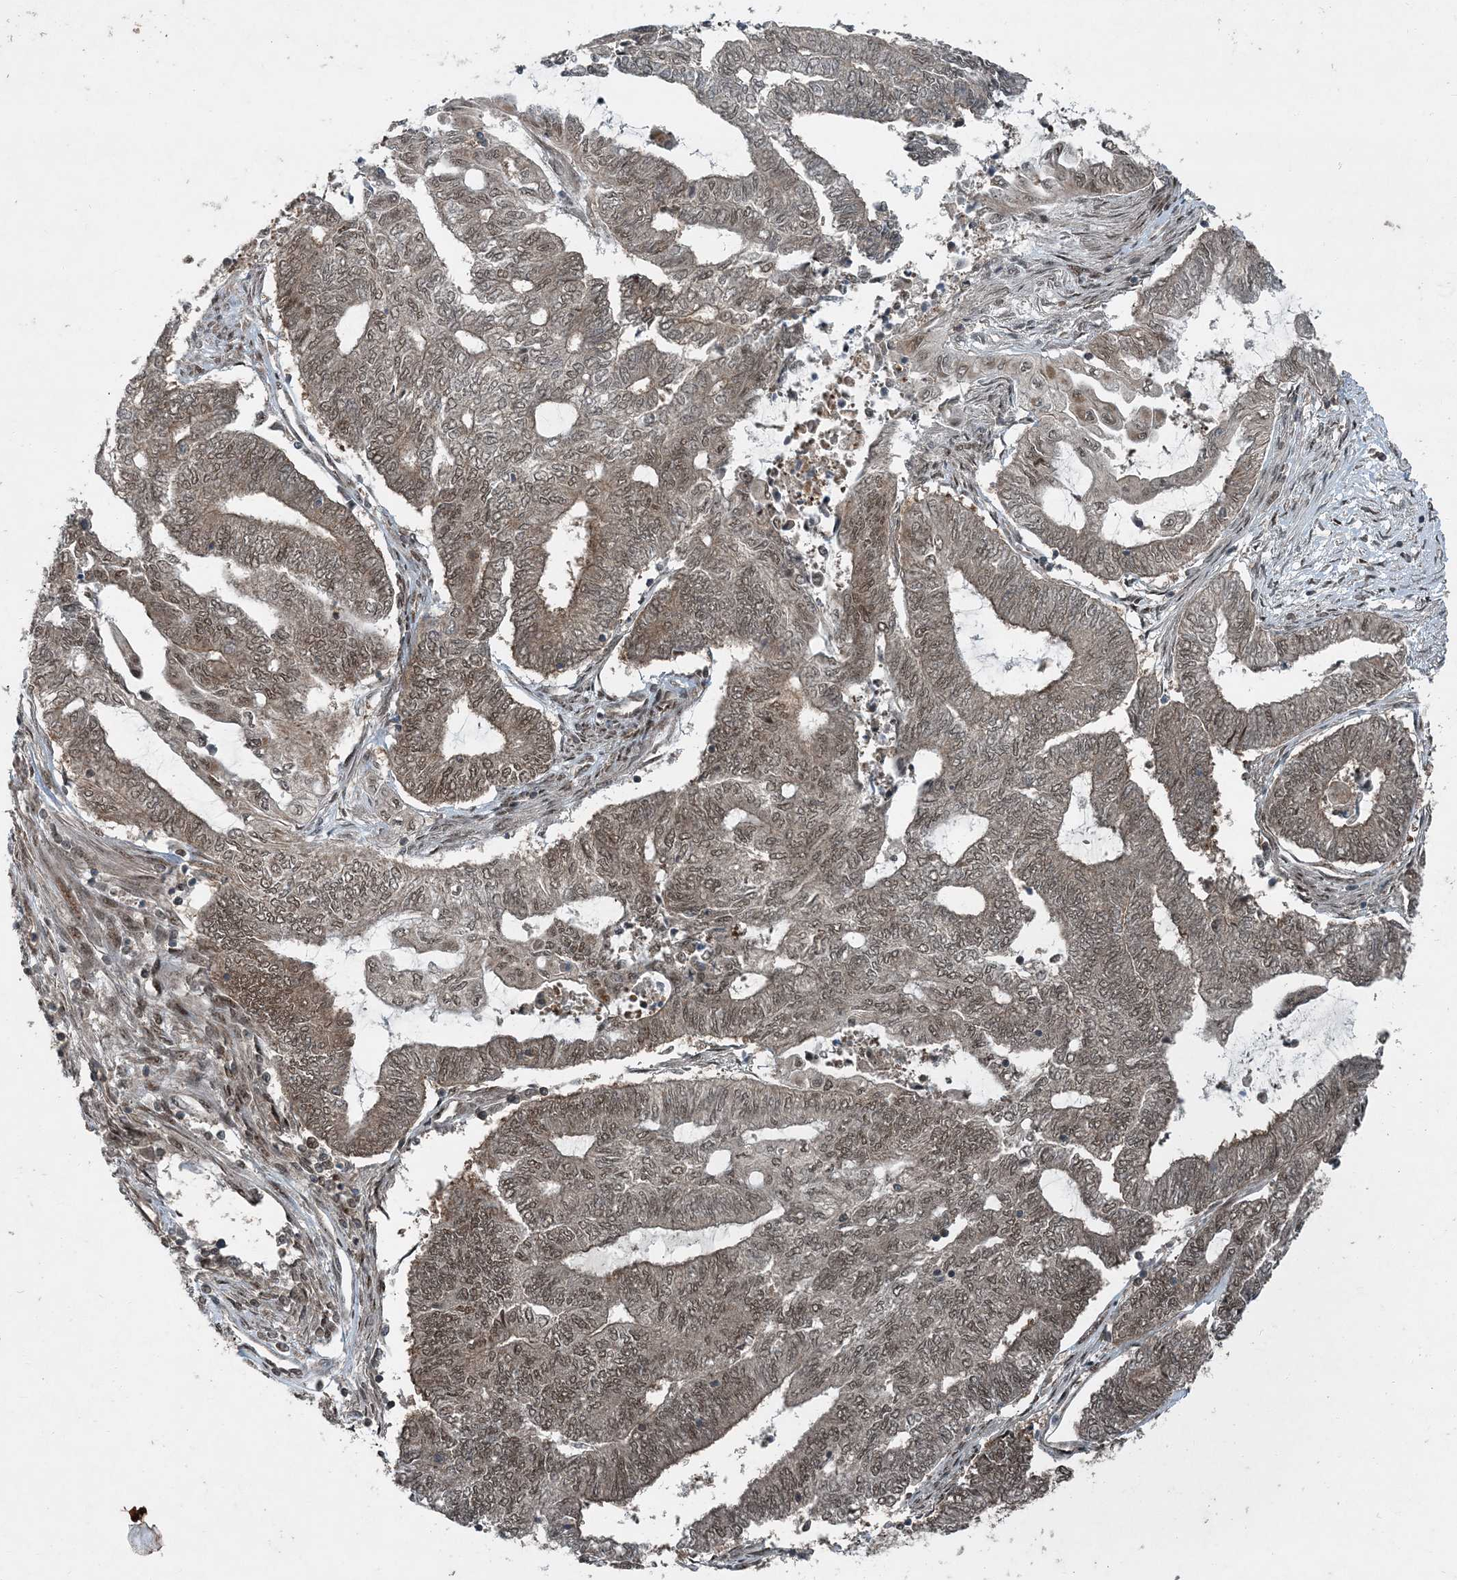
{"staining": {"intensity": "moderate", "quantity": ">75%", "location": "nuclear"}, "tissue": "endometrial cancer", "cell_type": "Tumor cells", "image_type": "cancer", "snomed": [{"axis": "morphology", "description": "Adenocarcinoma, NOS"}, {"axis": "topography", "description": "Uterus"}, {"axis": "topography", "description": "Endometrium"}], "caption": "Immunohistochemistry (IHC) micrograph of neoplastic tissue: endometrial cancer stained using immunohistochemistry demonstrates medium levels of moderate protein expression localized specifically in the nuclear of tumor cells, appearing as a nuclear brown color.", "gene": "COPS7B", "patient": {"sex": "female", "age": 70}}